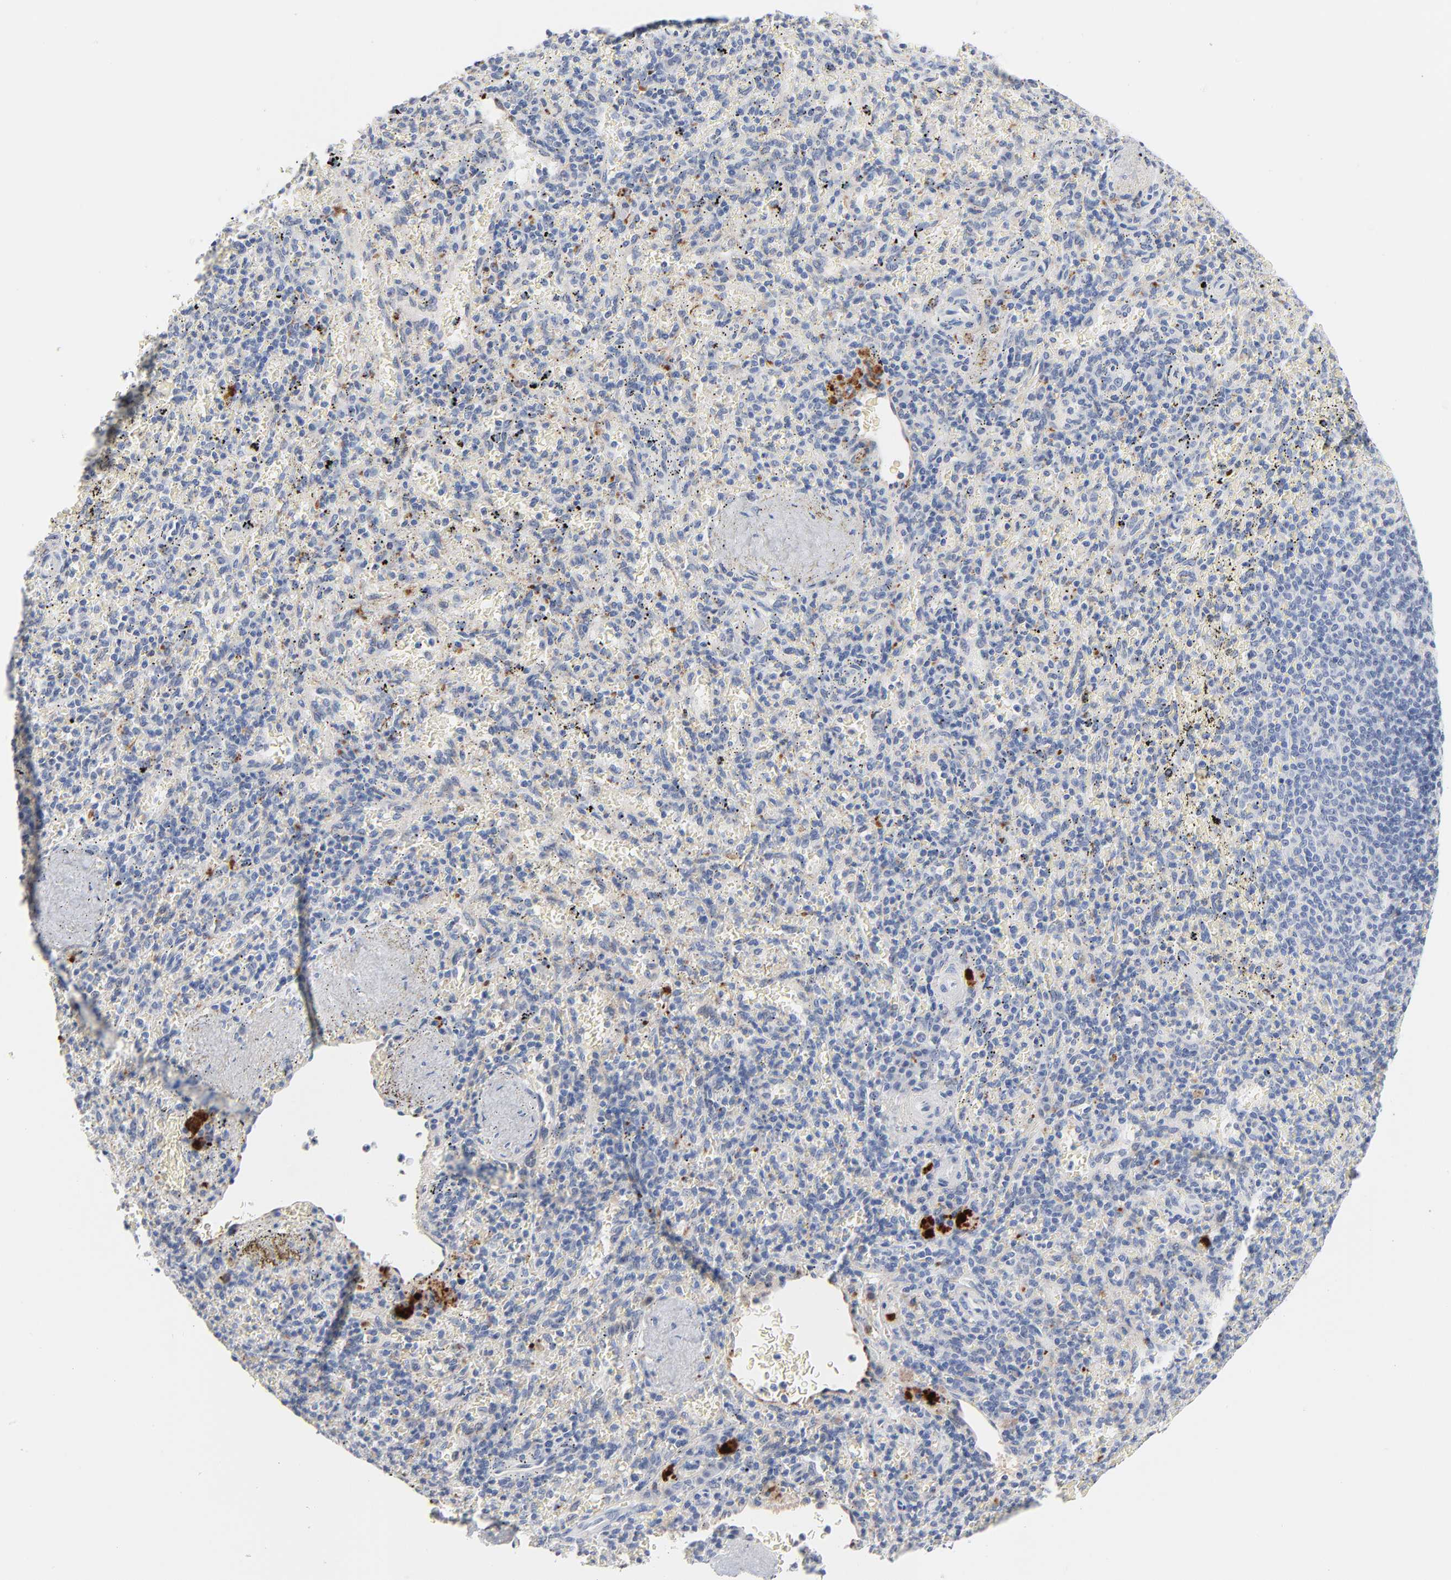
{"staining": {"intensity": "negative", "quantity": "none", "location": "none"}, "tissue": "spleen", "cell_type": "Cells in red pulp", "image_type": "normal", "snomed": [{"axis": "morphology", "description": "Normal tissue, NOS"}, {"axis": "topography", "description": "Spleen"}], "caption": "High power microscopy histopathology image of an IHC photomicrograph of benign spleen, revealing no significant expression in cells in red pulp.", "gene": "SERPINA4", "patient": {"sex": "female", "age": 43}}